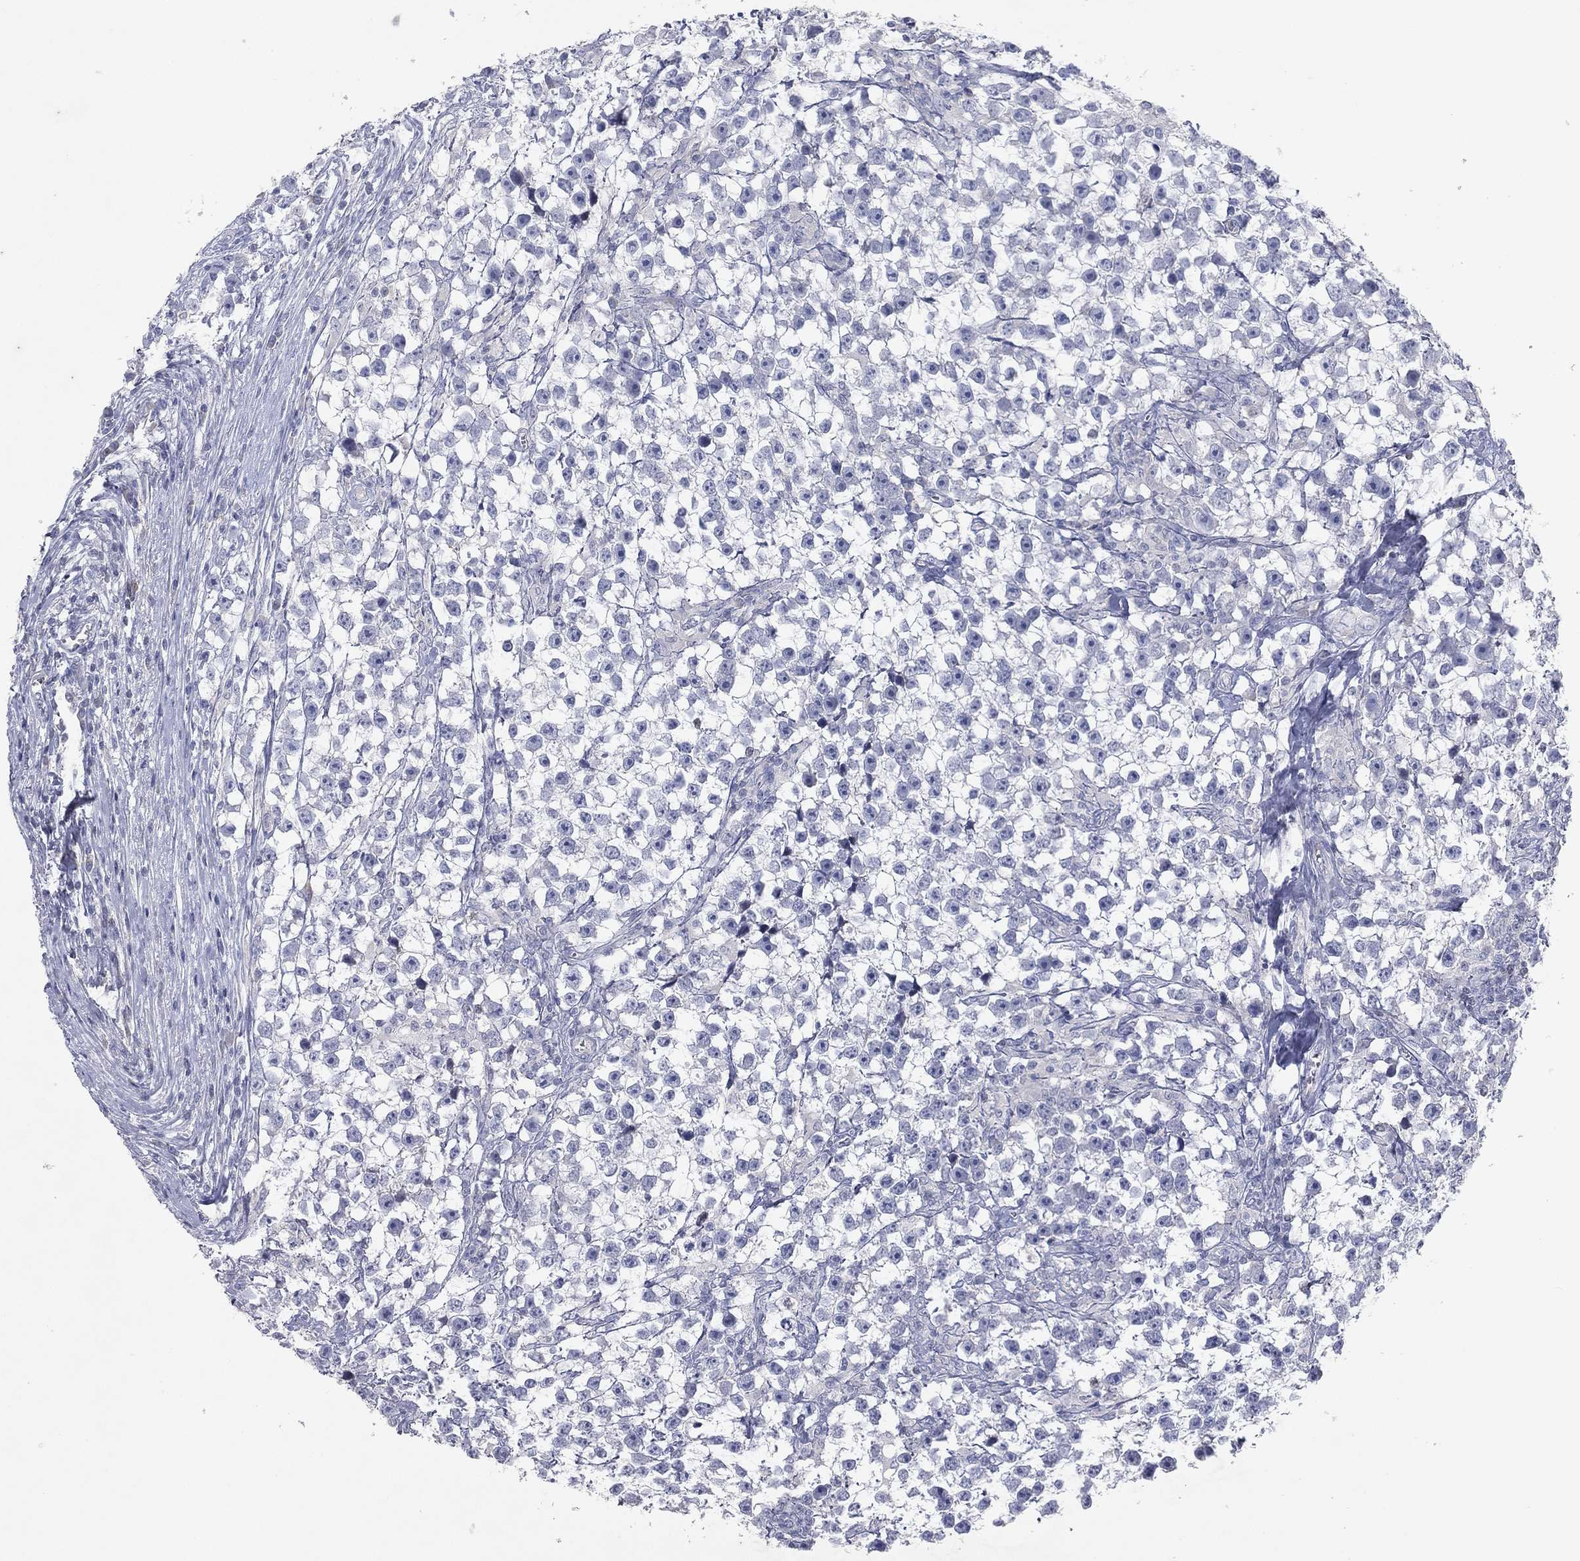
{"staining": {"intensity": "negative", "quantity": "none", "location": "none"}, "tissue": "testis cancer", "cell_type": "Tumor cells", "image_type": "cancer", "snomed": [{"axis": "morphology", "description": "Seminoma, NOS"}, {"axis": "topography", "description": "Testis"}], "caption": "Tumor cells show no significant positivity in testis cancer (seminoma).", "gene": "CPT1B", "patient": {"sex": "male", "age": 59}}